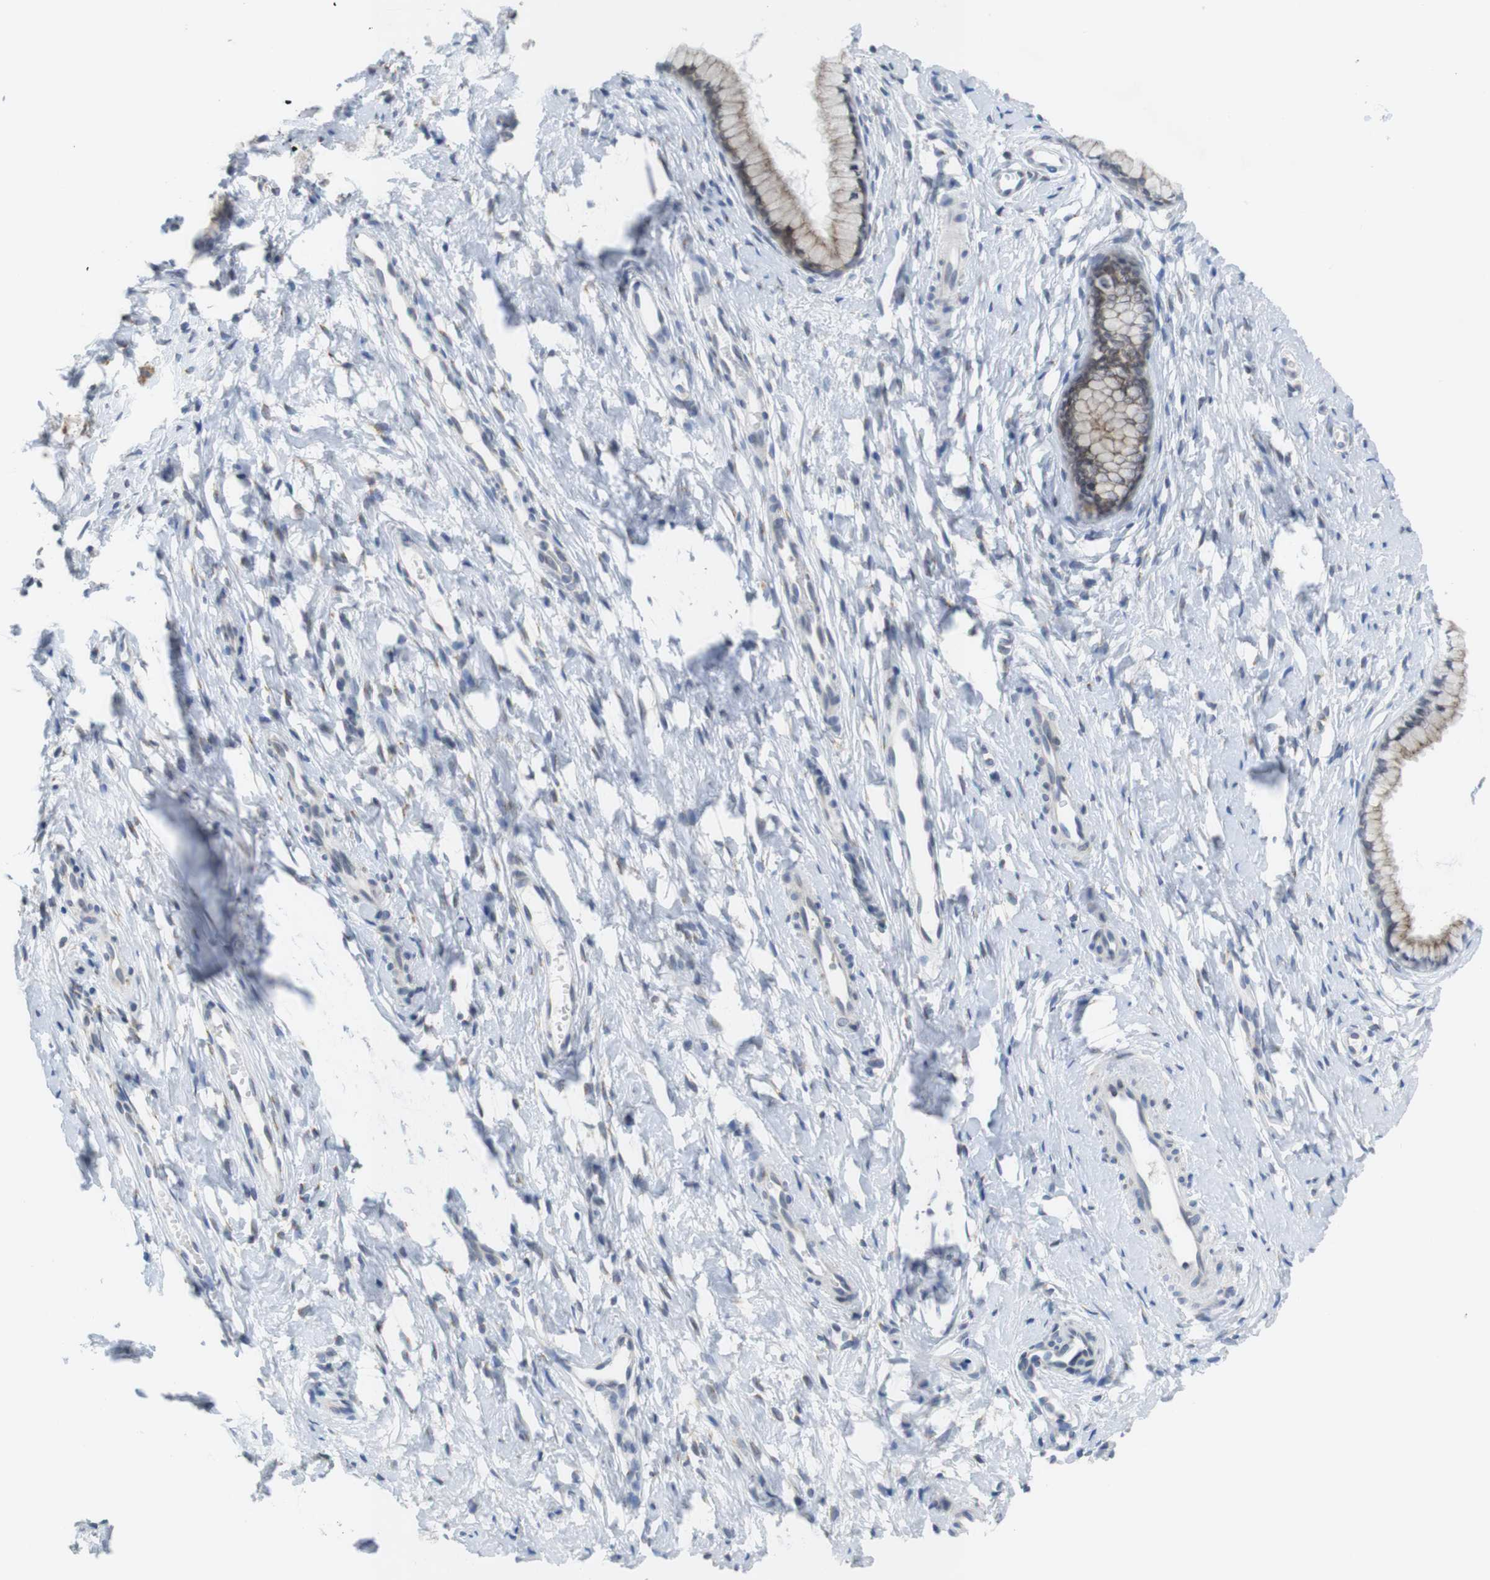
{"staining": {"intensity": "weak", "quantity": "25%-75%", "location": "cytoplasmic/membranous"}, "tissue": "cervix", "cell_type": "Glandular cells", "image_type": "normal", "snomed": [{"axis": "morphology", "description": "Normal tissue, NOS"}, {"axis": "topography", "description": "Cervix"}], "caption": "Immunohistochemical staining of normal cervix displays weak cytoplasmic/membranous protein staining in about 25%-75% of glandular cells. The staining was performed using DAB, with brown indicating positive protein expression. Nuclei are stained blue with hematoxylin.", "gene": "ERGIC3", "patient": {"sex": "female", "age": 65}}